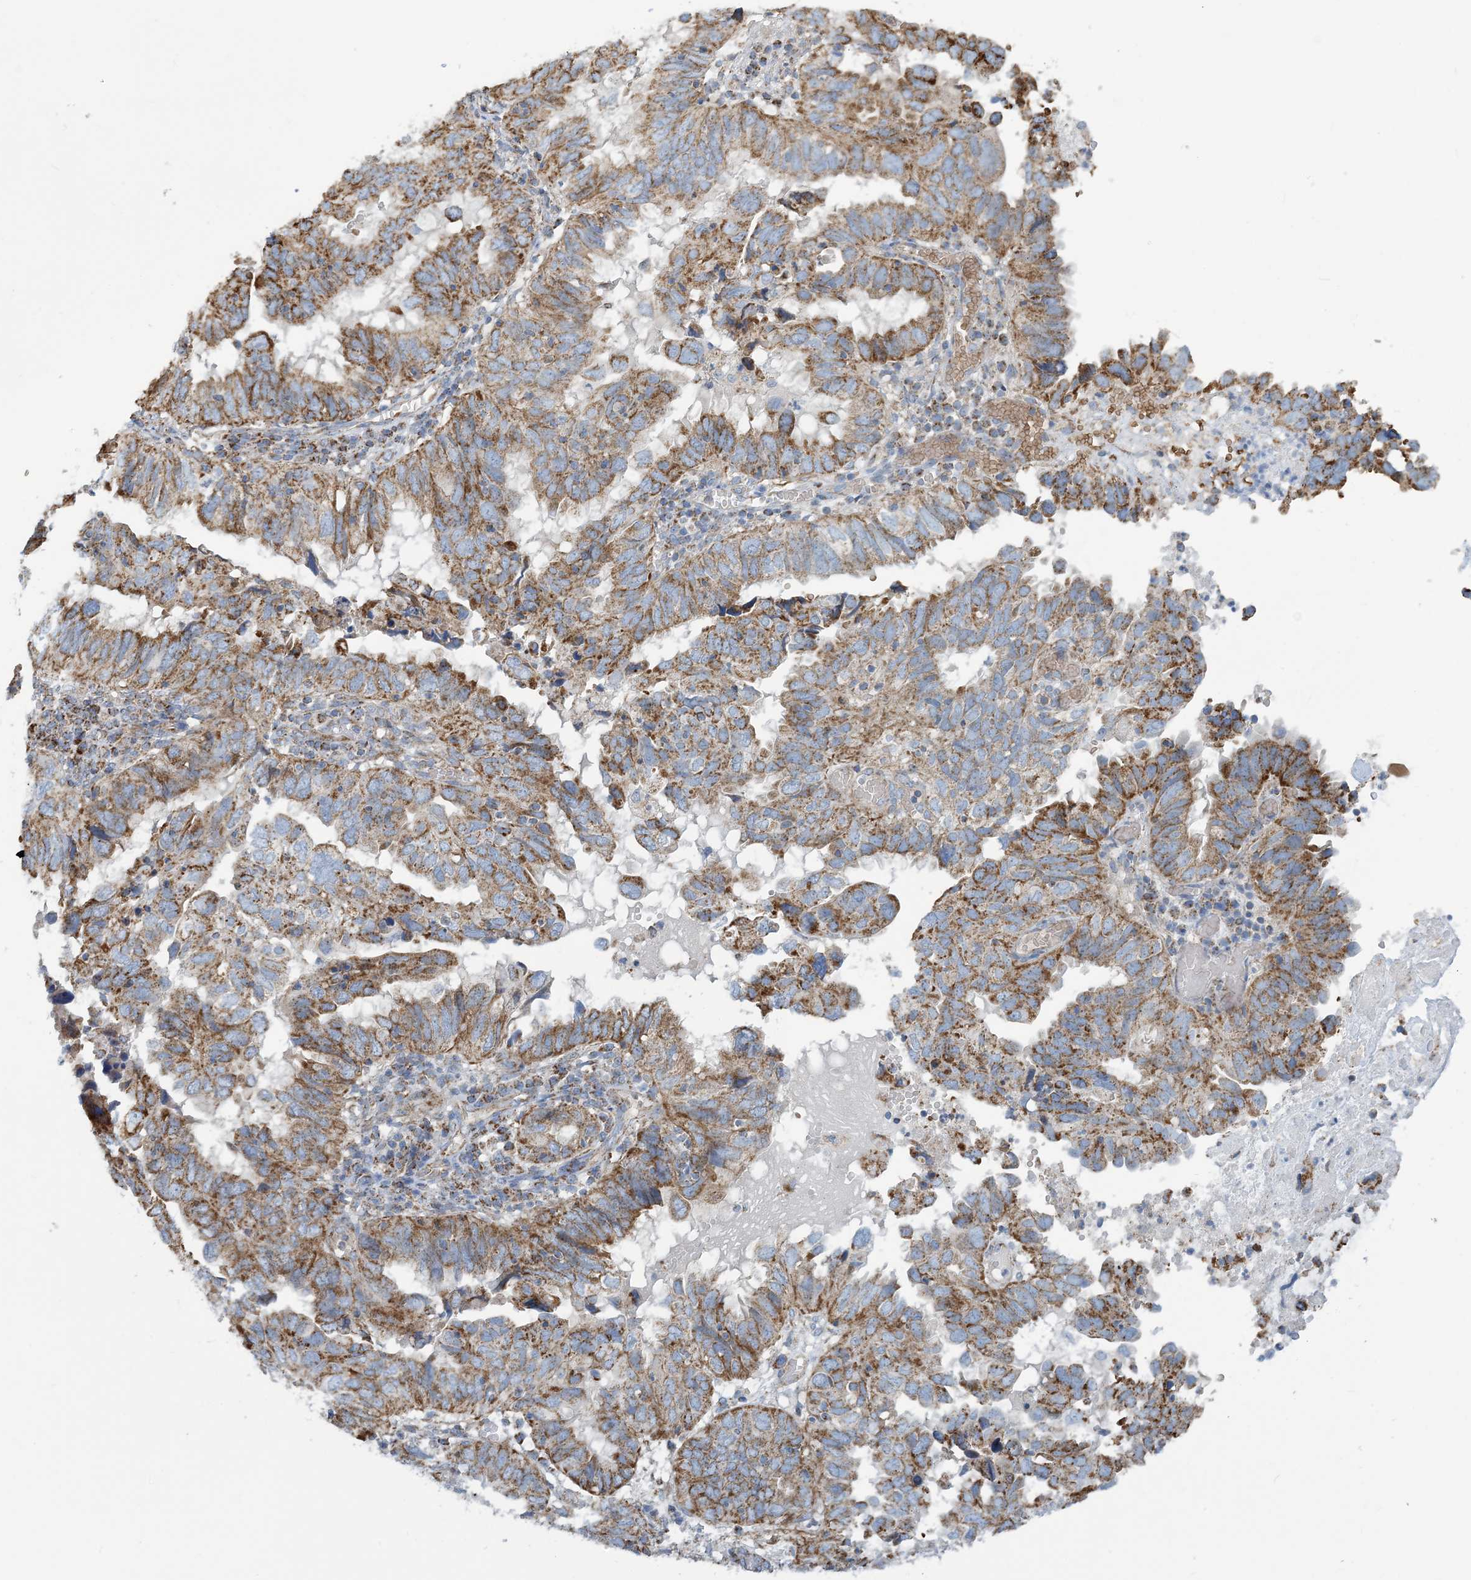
{"staining": {"intensity": "moderate", "quantity": ">75%", "location": "cytoplasmic/membranous"}, "tissue": "endometrial cancer", "cell_type": "Tumor cells", "image_type": "cancer", "snomed": [{"axis": "morphology", "description": "Adenocarcinoma, NOS"}, {"axis": "topography", "description": "Uterus"}], "caption": "Tumor cells demonstrate medium levels of moderate cytoplasmic/membranous staining in about >75% of cells in endometrial cancer. (IHC, brightfield microscopy, high magnification).", "gene": "PHOSPHO2", "patient": {"sex": "female", "age": 77}}